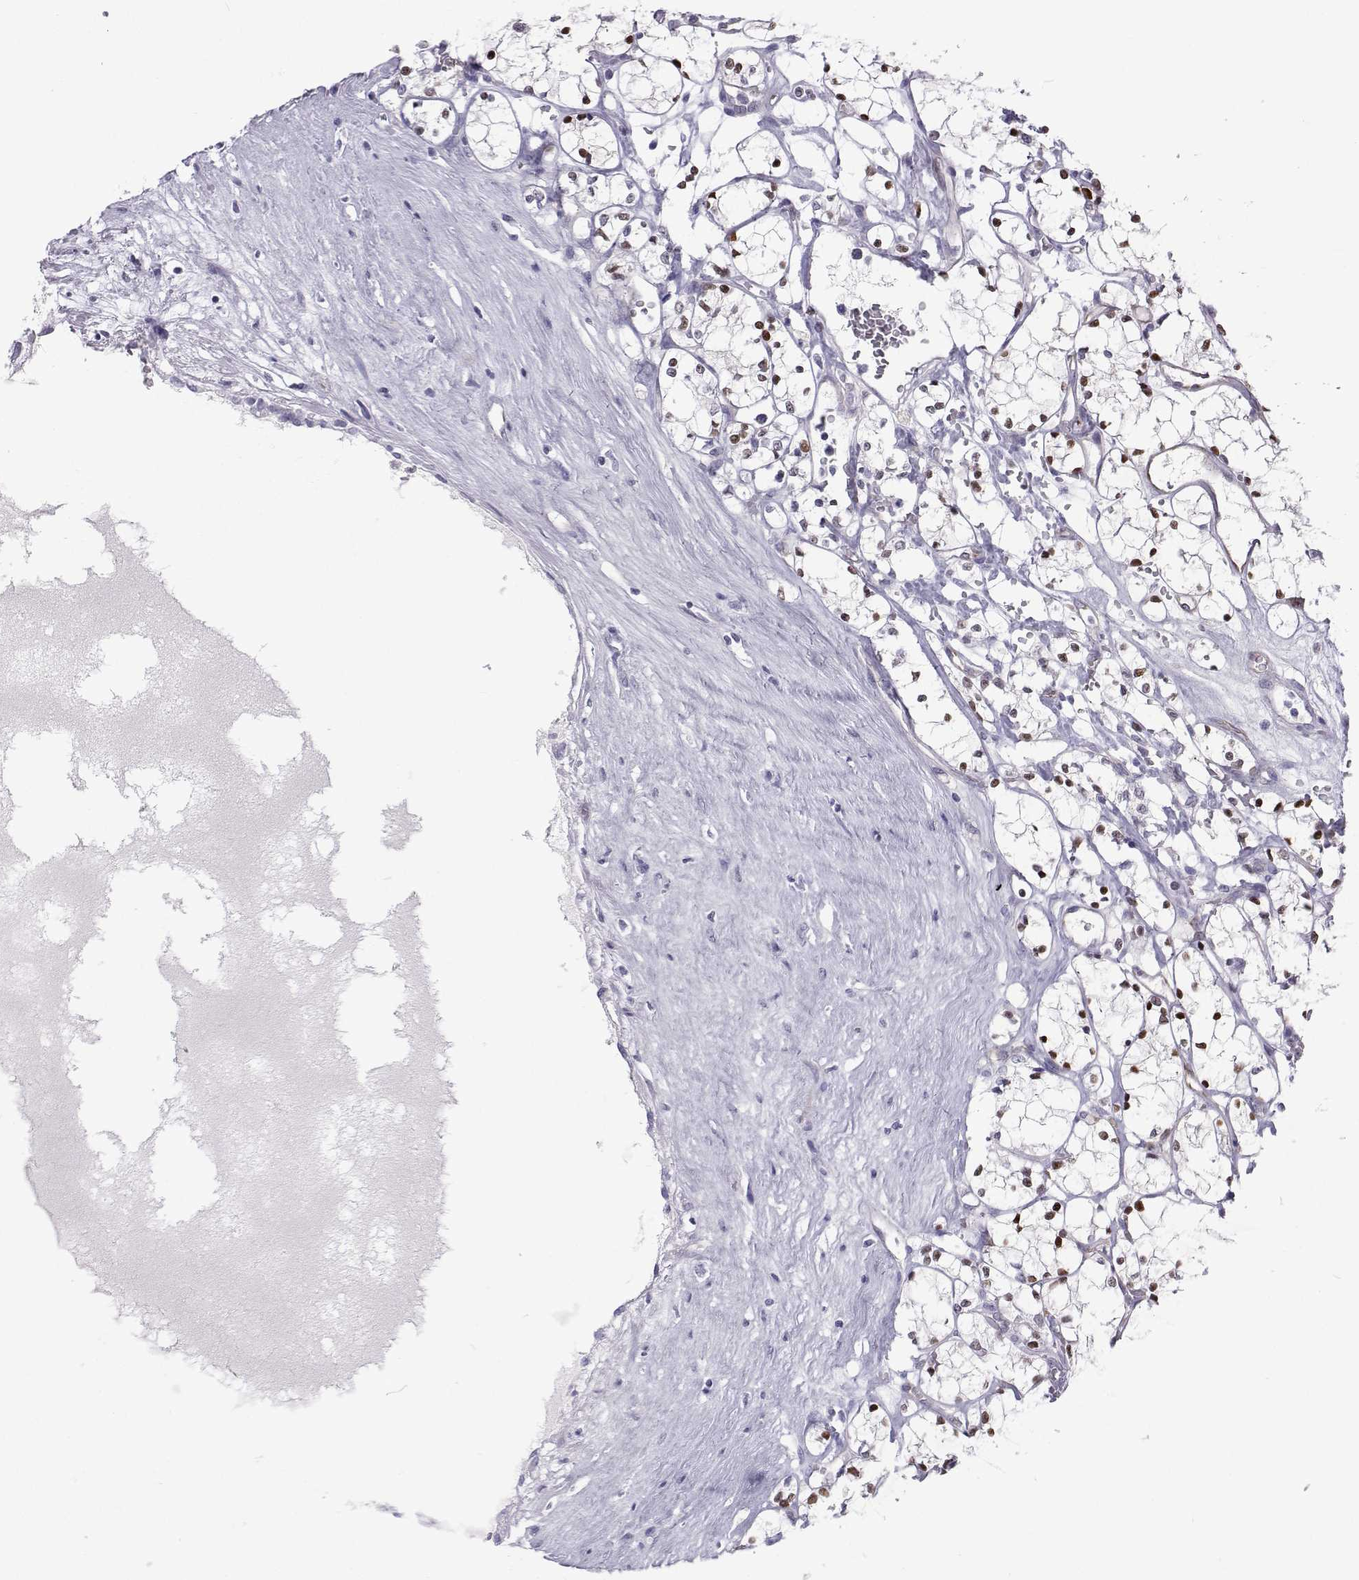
{"staining": {"intensity": "strong", "quantity": "25%-75%", "location": "nuclear"}, "tissue": "renal cancer", "cell_type": "Tumor cells", "image_type": "cancer", "snomed": [{"axis": "morphology", "description": "Adenocarcinoma, NOS"}, {"axis": "topography", "description": "Kidney"}], "caption": "An image of renal cancer (adenocarcinoma) stained for a protein displays strong nuclear brown staining in tumor cells.", "gene": "GALM", "patient": {"sex": "female", "age": 69}}